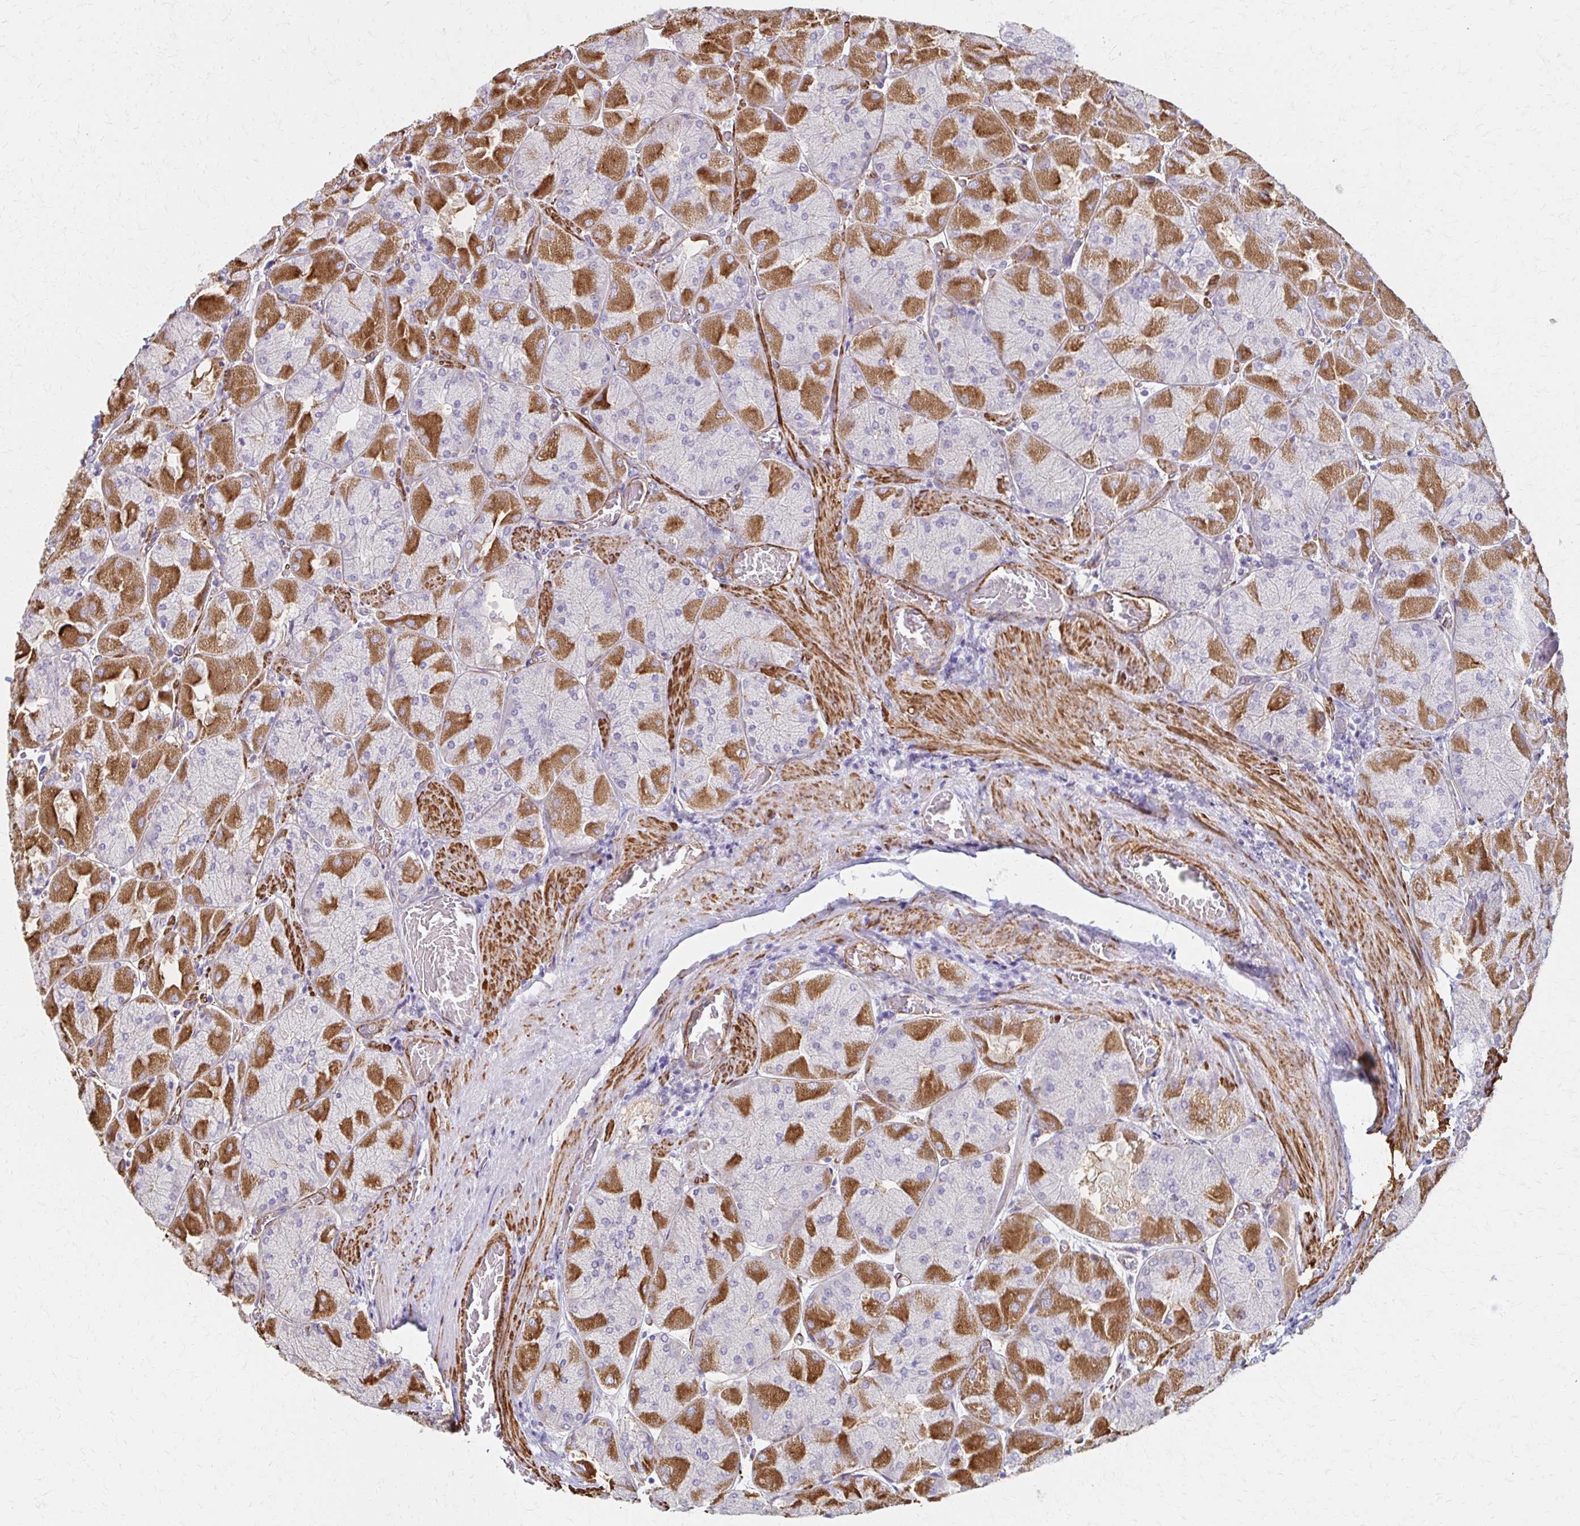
{"staining": {"intensity": "strong", "quantity": "25%-75%", "location": "cytoplasmic/membranous"}, "tissue": "stomach", "cell_type": "Glandular cells", "image_type": "normal", "snomed": [{"axis": "morphology", "description": "Normal tissue, NOS"}, {"axis": "topography", "description": "Stomach"}], "caption": "Stomach stained for a protein (brown) shows strong cytoplasmic/membranous positive positivity in approximately 25%-75% of glandular cells.", "gene": "TIMMDC1", "patient": {"sex": "female", "age": 61}}